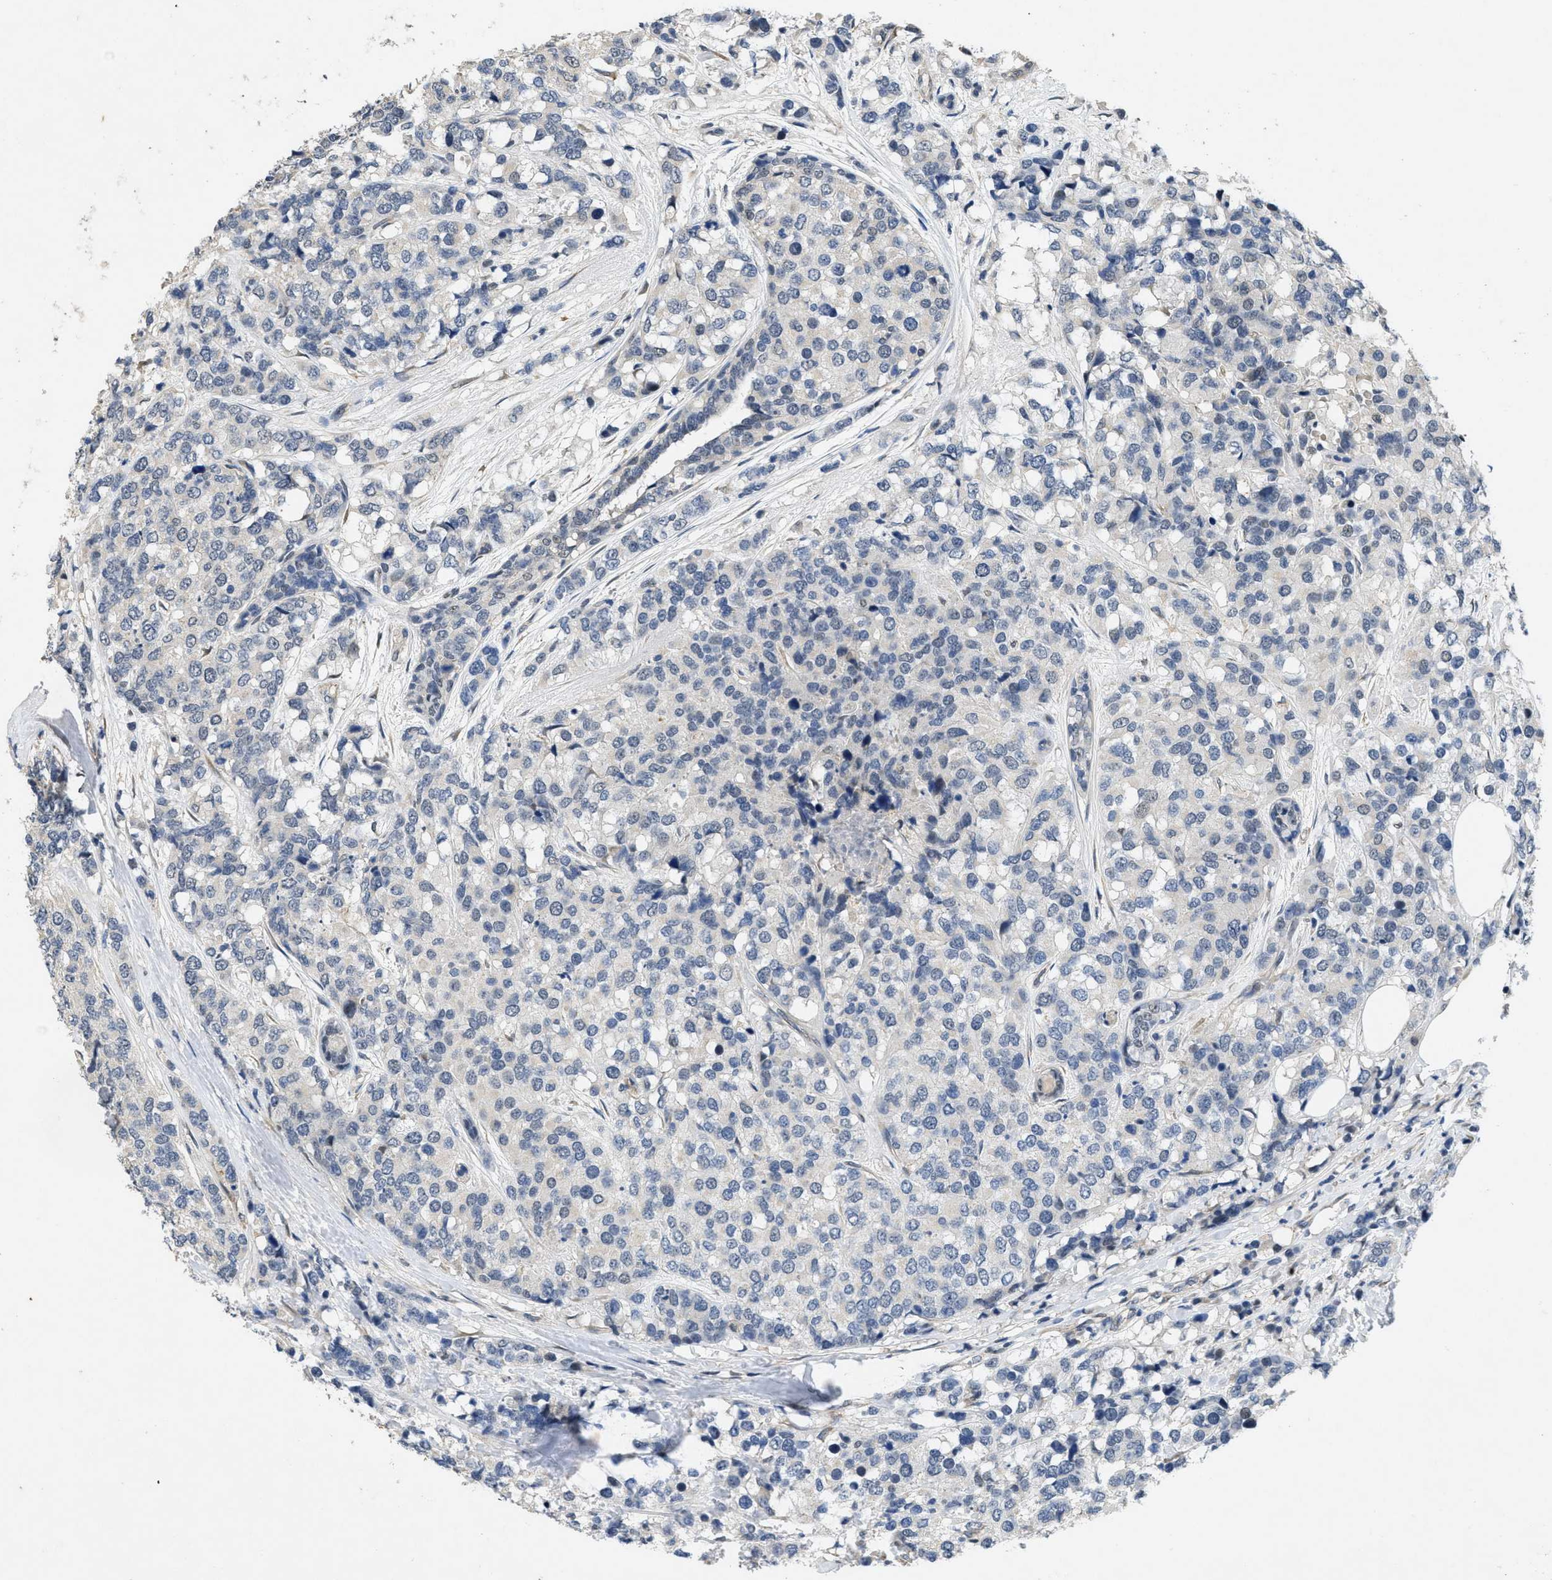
{"staining": {"intensity": "negative", "quantity": "none", "location": "none"}, "tissue": "breast cancer", "cell_type": "Tumor cells", "image_type": "cancer", "snomed": [{"axis": "morphology", "description": "Lobular carcinoma"}, {"axis": "topography", "description": "Breast"}], "caption": "DAB (3,3'-diaminobenzidine) immunohistochemical staining of human breast cancer (lobular carcinoma) displays no significant expression in tumor cells.", "gene": "PAPOLG", "patient": {"sex": "female", "age": 59}}